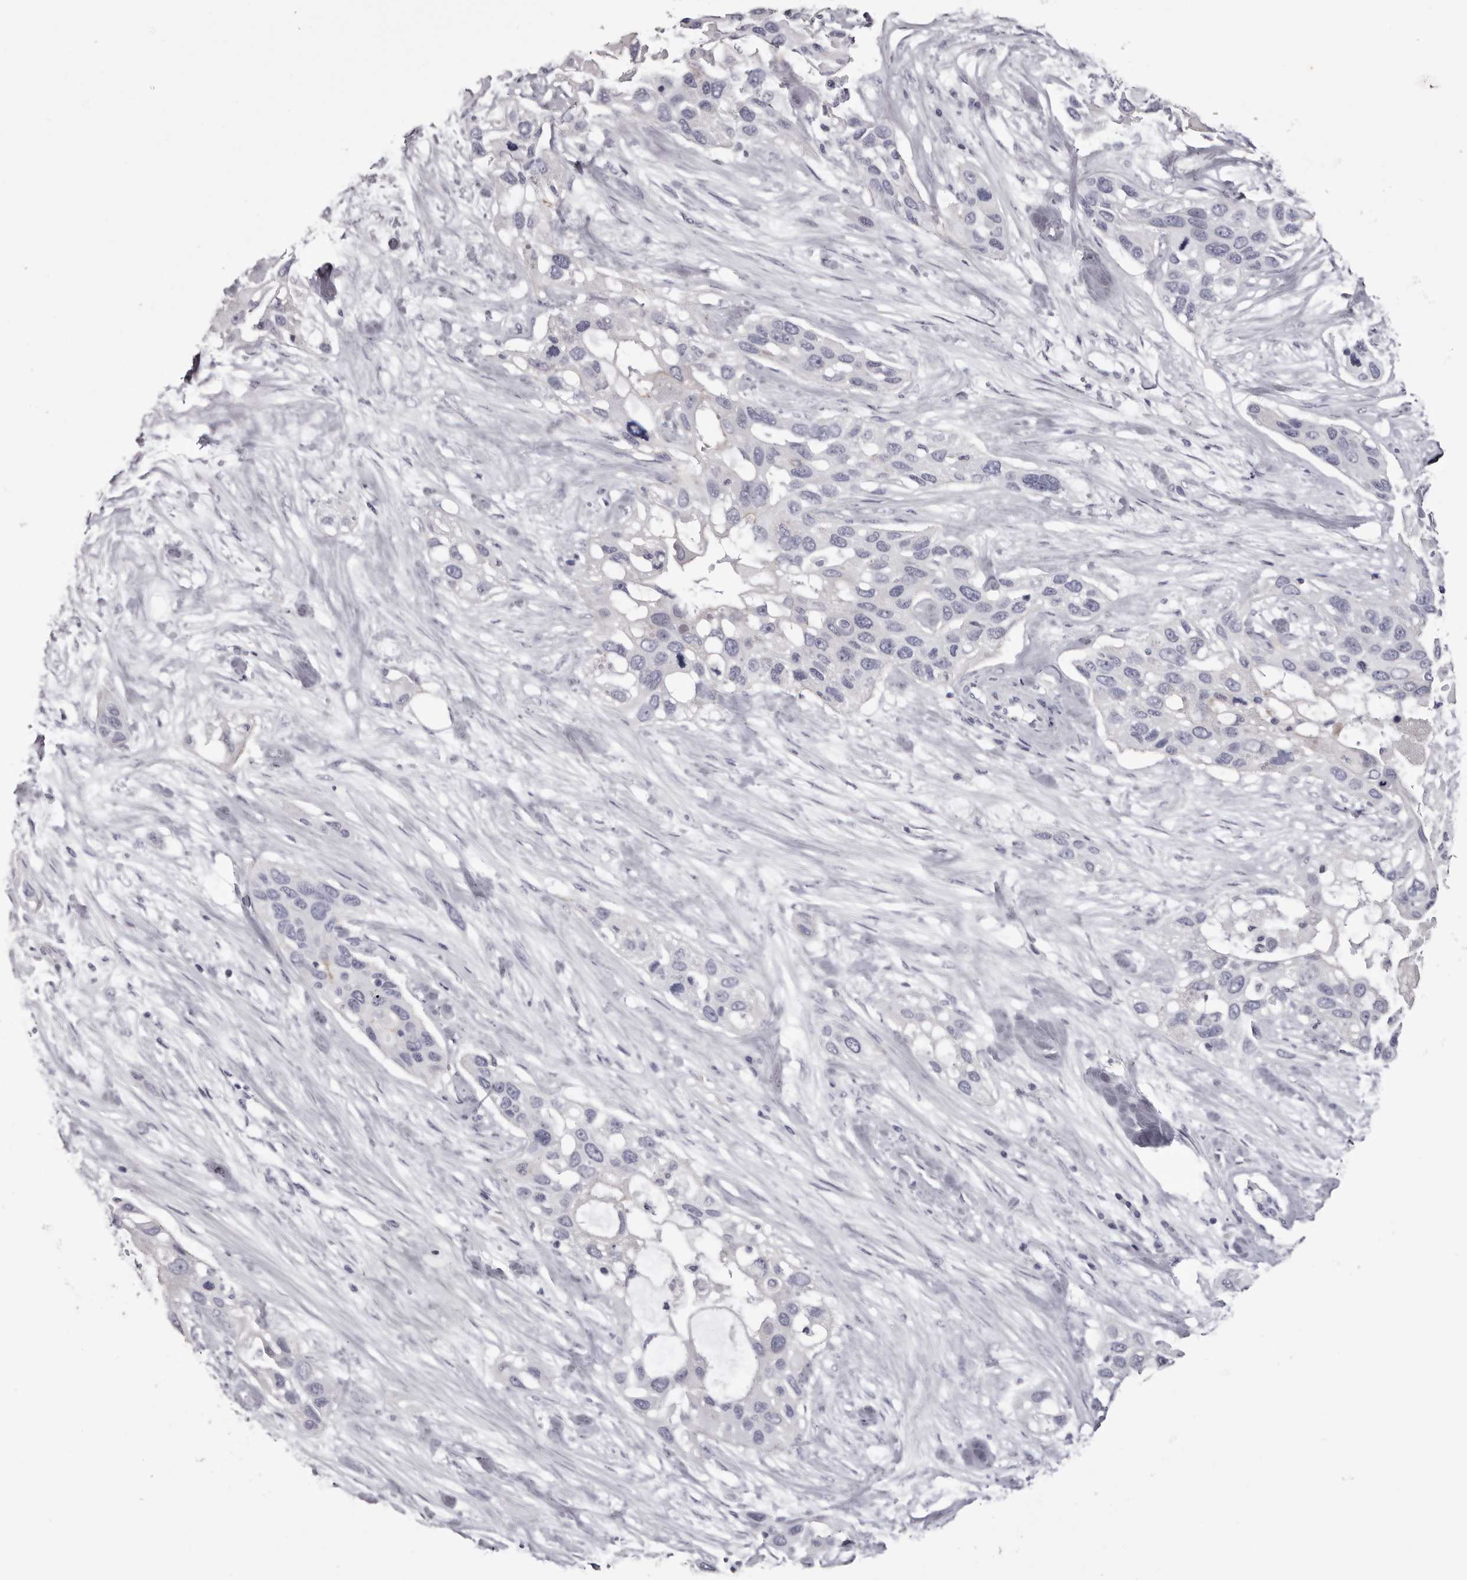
{"staining": {"intensity": "negative", "quantity": "none", "location": "none"}, "tissue": "pancreatic cancer", "cell_type": "Tumor cells", "image_type": "cancer", "snomed": [{"axis": "morphology", "description": "Adenocarcinoma, NOS"}, {"axis": "topography", "description": "Pancreas"}], "caption": "IHC image of neoplastic tissue: adenocarcinoma (pancreatic) stained with DAB (3,3'-diaminobenzidine) exhibits no significant protein positivity in tumor cells.", "gene": "CA6", "patient": {"sex": "female", "age": 60}}